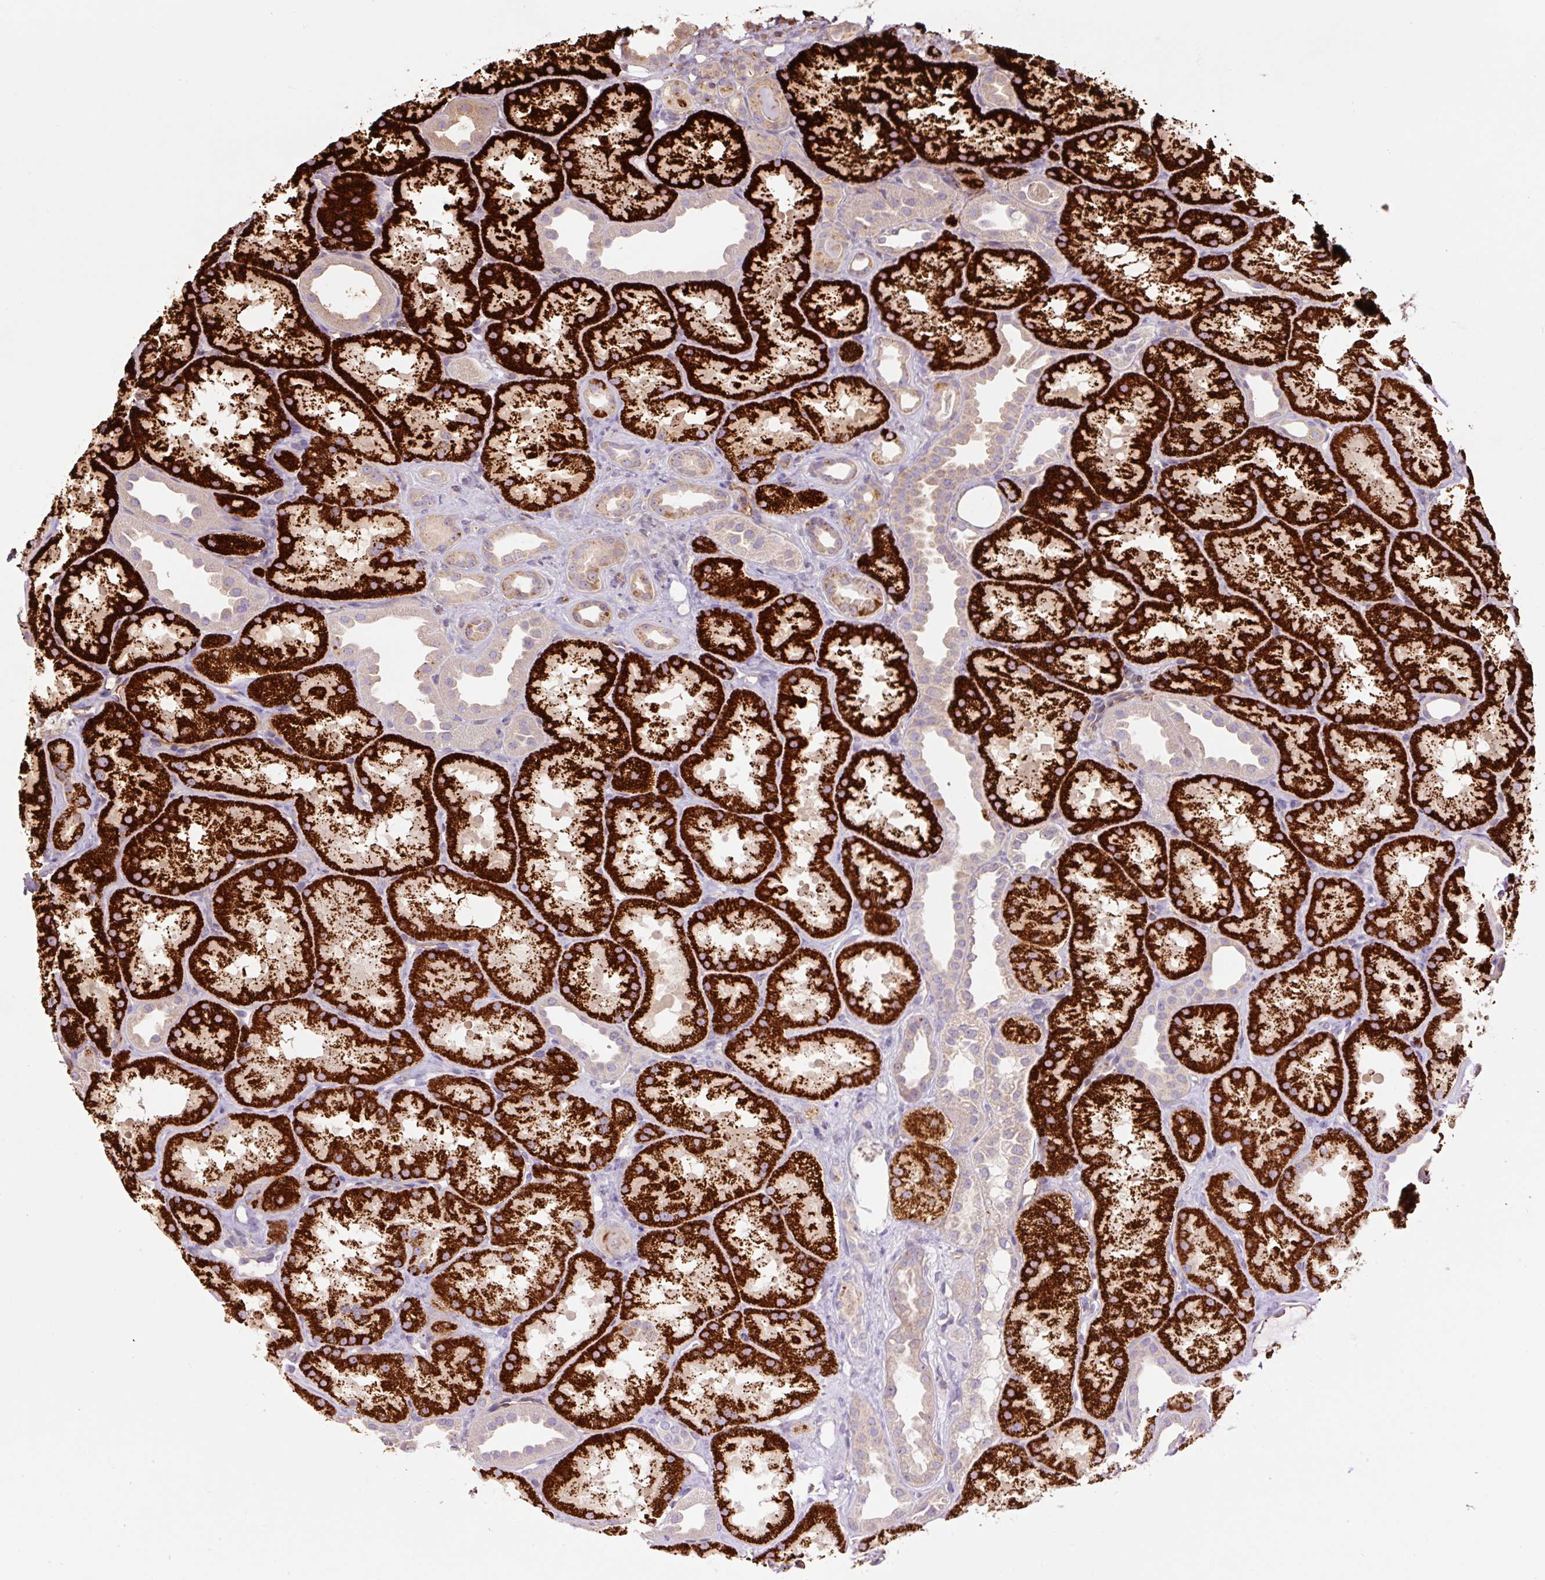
{"staining": {"intensity": "moderate", "quantity": "25%-75%", "location": "cytoplasmic/membranous"}, "tissue": "kidney", "cell_type": "Cells in glomeruli", "image_type": "normal", "snomed": [{"axis": "morphology", "description": "Normal tissue, NOS"}, {"axis": "topography", "description": "Kidney"}], "caption": "This is a micrograph of IHC staining of unremarkable kidney, which shows moderate staining in the cytoplasmic/membranous of cells in glomeruli.", "gene": "PCK2", "patient": {"sex": "male", "age": 61}}